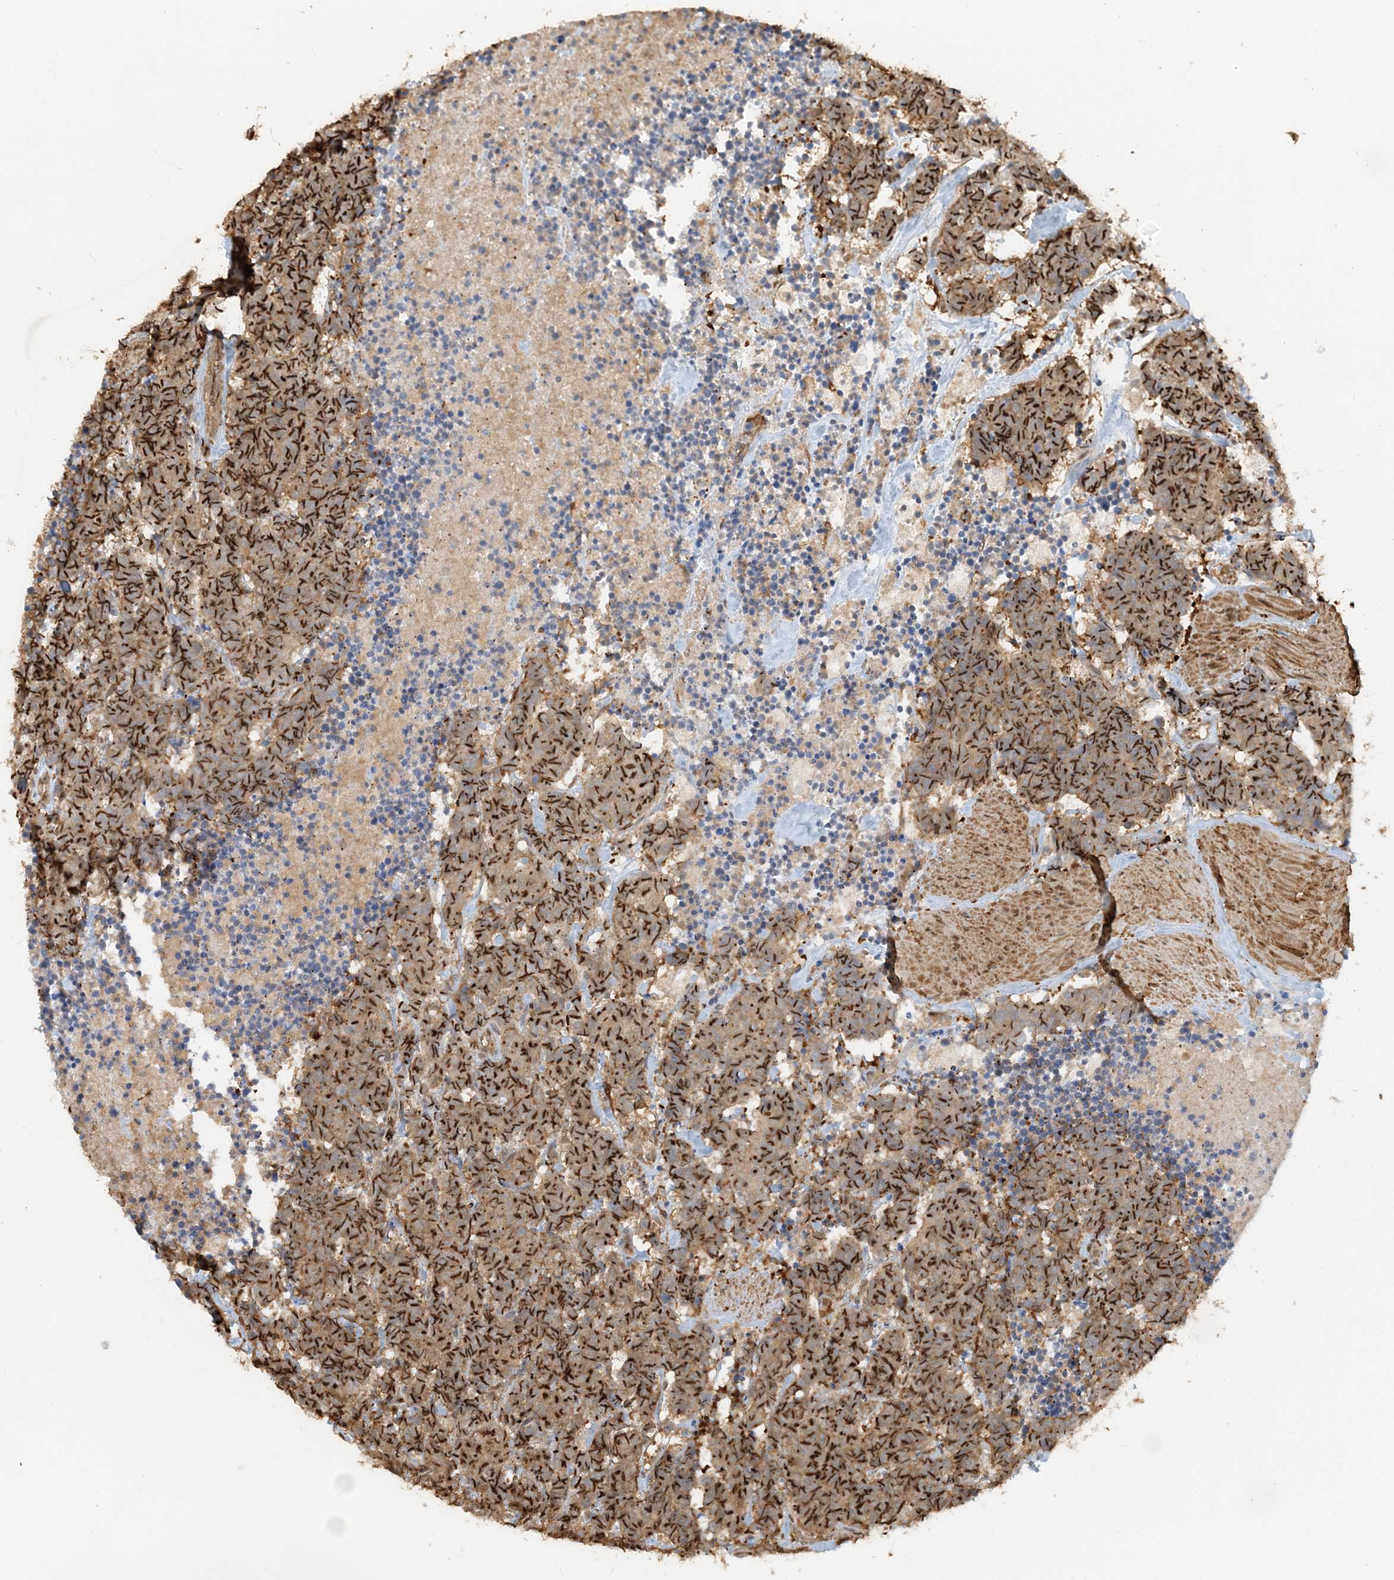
{"staining": {"intensity": "strong", "quantity": ">75%", "location": "cytoplasmic/membranous"}, "tissue": "carcinoid", "cell_type": "Tumor cells", "image_type": "cancer", "snomed": [{"axis": "morphology", "description": "Carcinoma, NOS"}, {"axis": "morphology", "description": "Carcinoid, malignant, NOS"}, {"axis": "topography", "description": "Urinary bladder"}], "caption": "A histopathology image of human carcinoid stained for a protein displays strong cytoplasmic/membranous brown staining in tumor cells. (IHC, brightfield microscopy, high magnification).", "gene": "DSTN", "patient": {"sex": "male", "age": 57}}